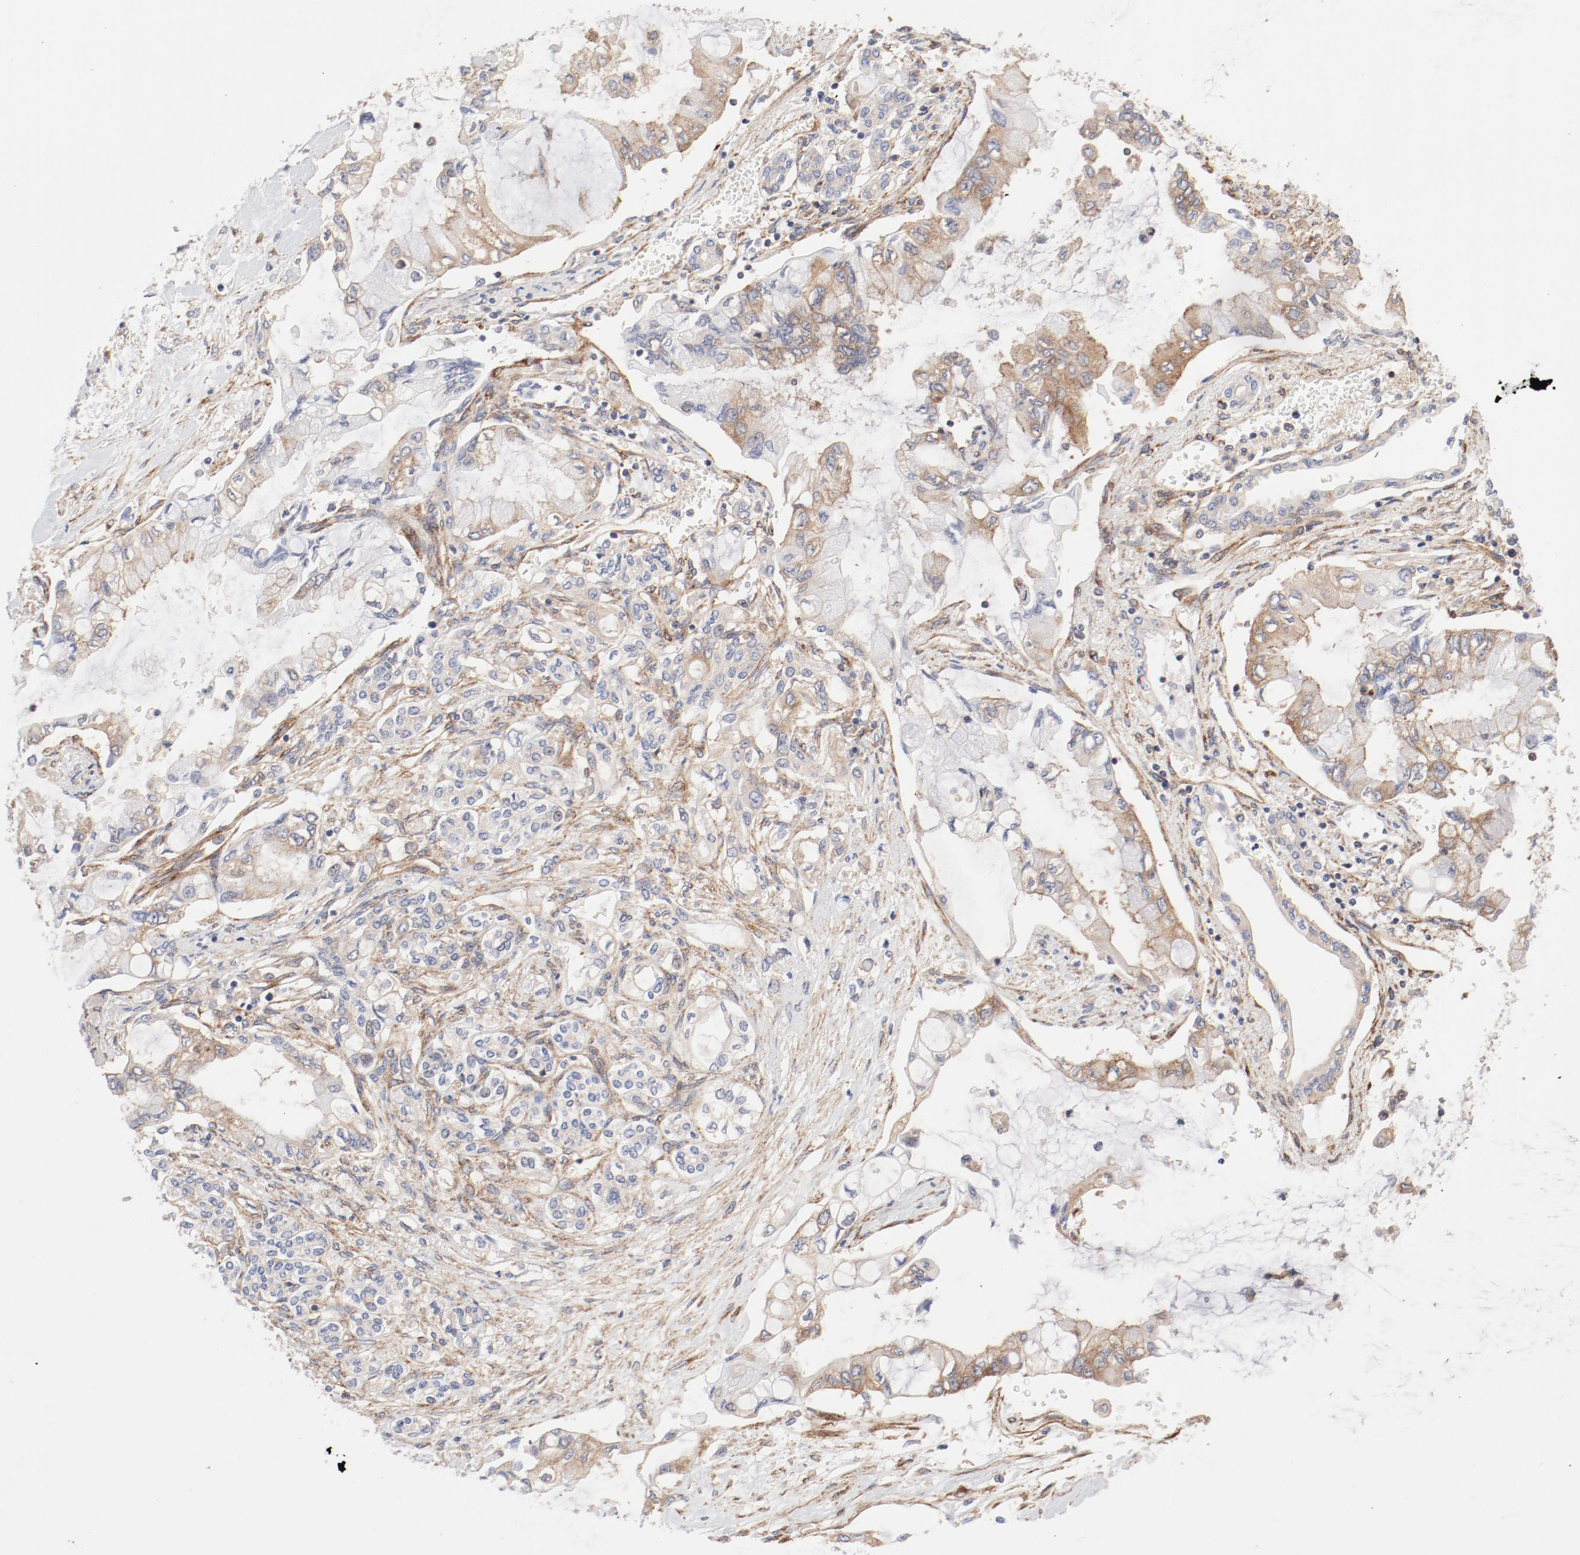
{"staining": {"intensity": "moderate", "quantity": "25%-75%", "location": "cytoplasmic/membranous"}, "tissue": "pancreatic cancer", "cell_type": "Tumor cells", "image_type": "cancer", "snomed": [{"axis": "morphology", "description": "Adenocarcinoma, NOS"}, {"axis": "topography", "description": "Pancreas"}], "caption": "IHC of pancreatic cancer reveals medium levels of moderate cytoplasmic/membranous positivity in about 25%-75% of tumor cells.", "gene": "AP2A1", "patient": {"sex": "female", "age": 70}}